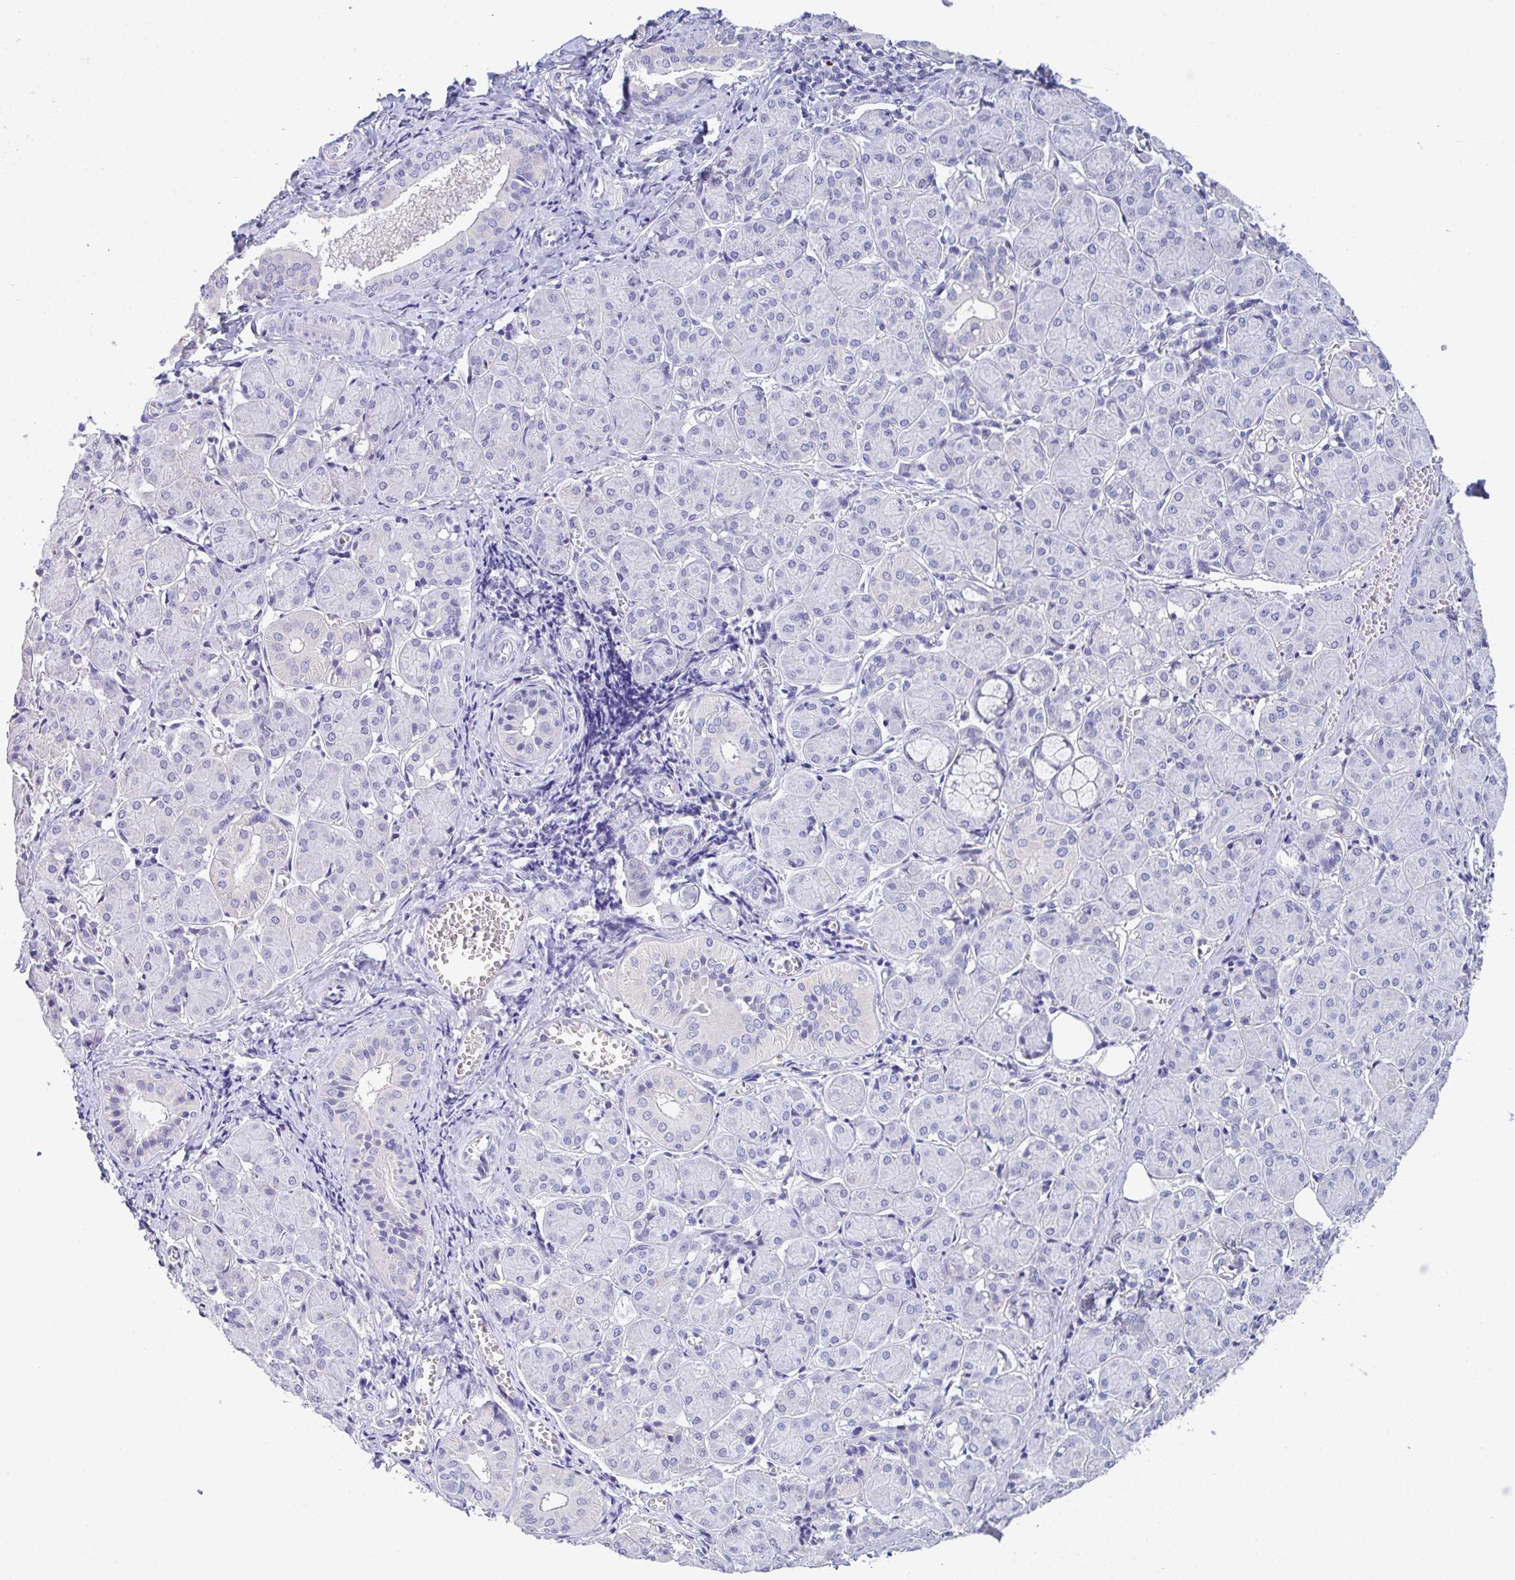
{"staining": {"intensity": "negative", "quantity": "none", "location": "none"}, "tissue": "salivary gland", "cell_type": "Glandular cells", "image_type": "normal", "snomed": [{"axis": "morphology", "description": "Normal tissue, NOS"}, {"axis": "morphology", "description": "Inflammation, NOS"}, {"axis": "topography", "description": "Lymph node"}, {"axis": "topography", "description": "Salivary gland"}], "caption": "An image of human salivary gland is negative for staining in glandular cells. The staining is performed using DAB brown chromogen with nuclei counter-stained in using hematoxylin.", "gene": "CA10", "patient": {"sex": "male", "age": 3}}